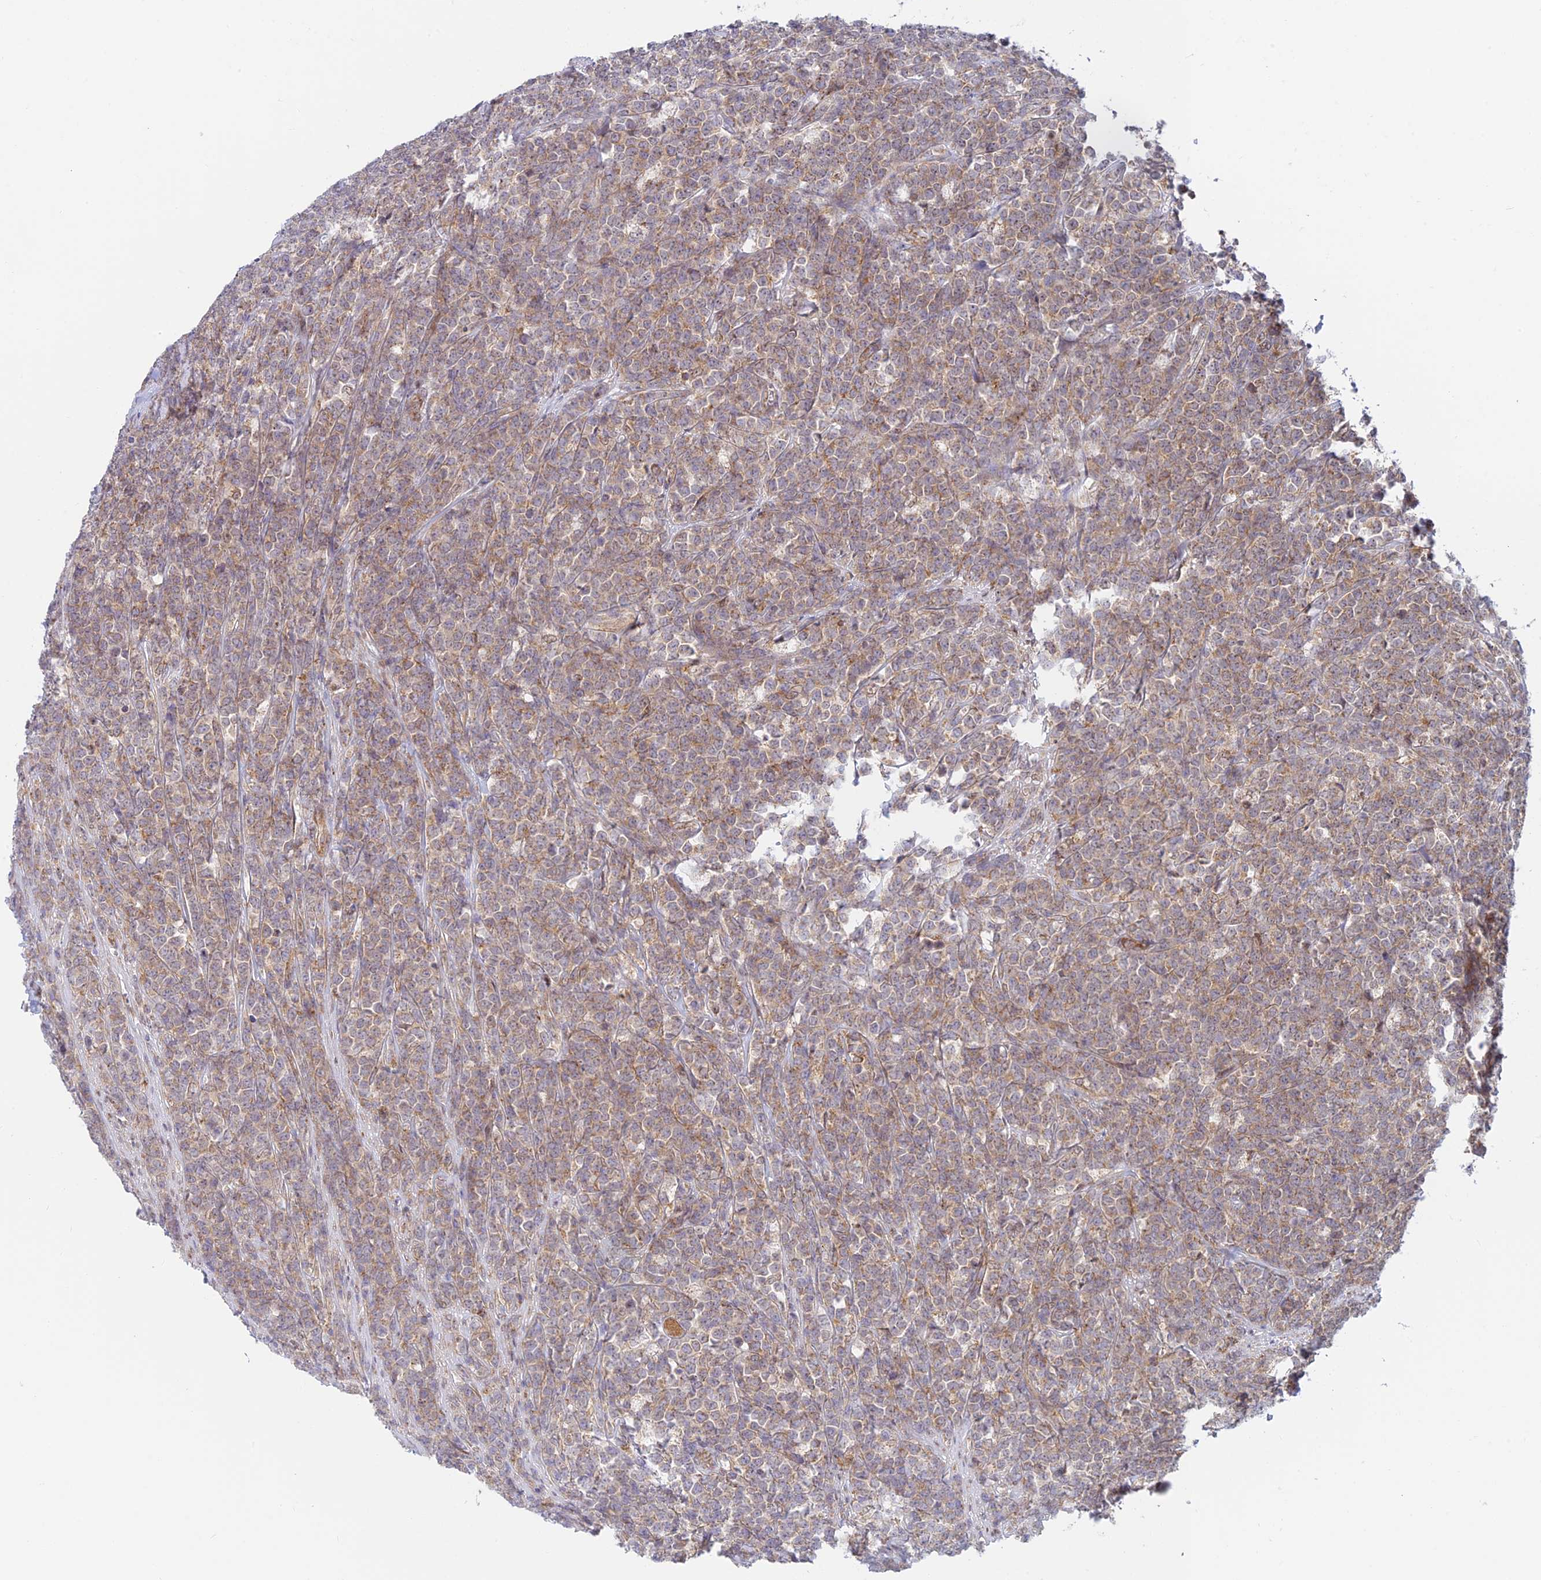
{"staining": {"intensity": "moderate", "quantity": ">75%", "location": "cytoplasmic/membranous"}, "tissue": "lymphoma", "cell_type": "Tumor cells", "image_type": "cancer", "snomed": [{"axis": "morphology", "description": "Malignant lymphoma, non-Hodgkin's type, High grade"}, {"axis": "topography", "description": "Small intestine"}], "caption": "Lymphoma stained with immunohistochemistry (IHC) exhibits moderate cytoplasmic/membranous positivity in approximately >75% of tumor cells.", "gene": "HOOK2", "patient": {"sex": "male", "age": 8}}